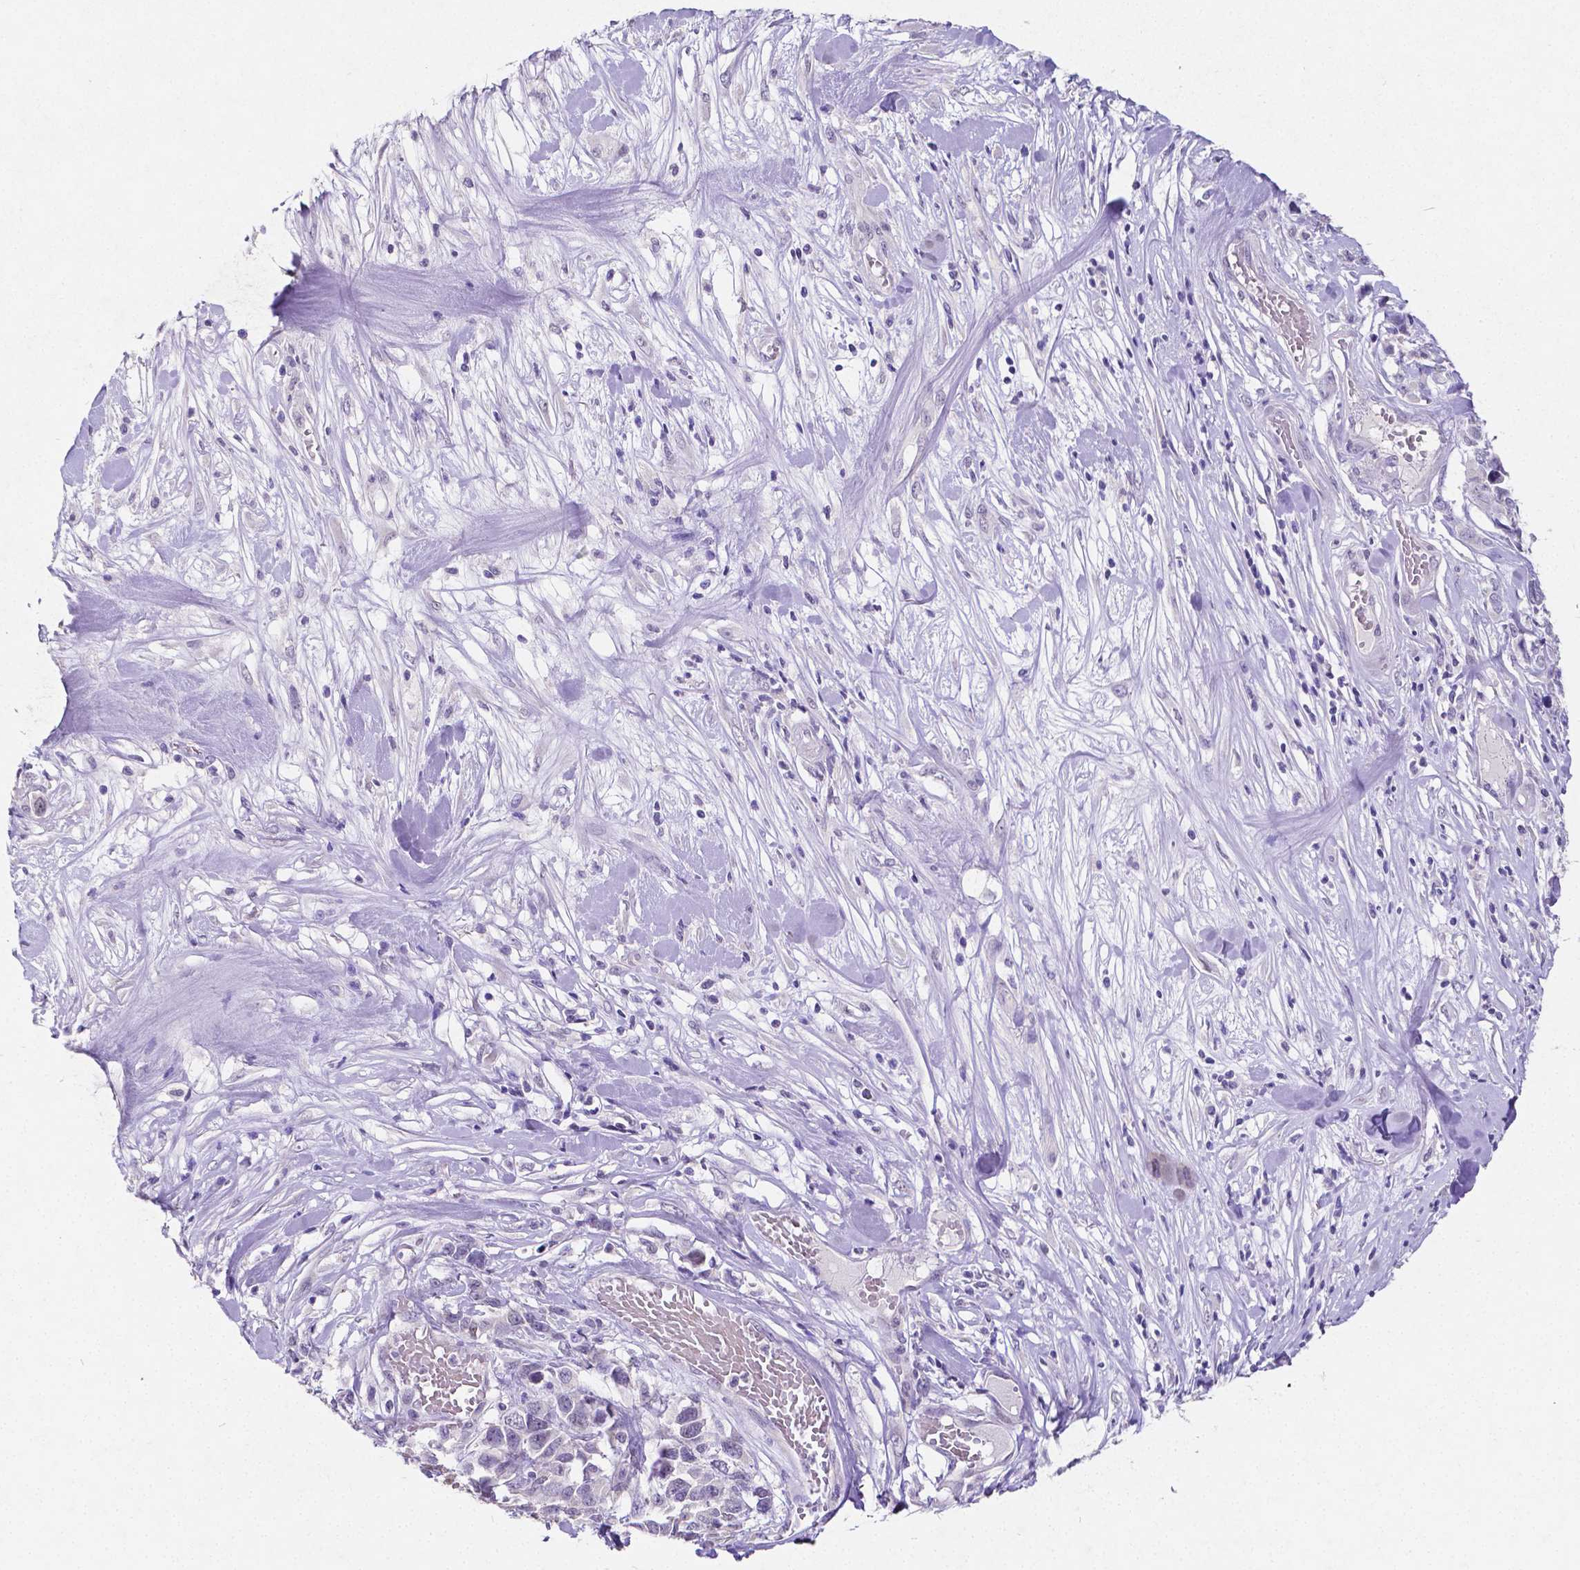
{"staining": {"intensity": "weak", "quantity": "<25%", "location": "nuclear"}, "tissue": "melanoma", "cell_type": "Tumor cells", "image_type": "cancer", "snomed": [{"axis": "morphology", "description": "Malignant melanoma, Metastatic site"}, {"axis": "topography", "description": "Skin"}], "caption": "DAB (3,3'-diaminobenzidine) immunohistochemical staining of human malignant melanoma (metastatic site) demonstrates no significant staining in tumor cells. (IHC, brightfield microscopy, high magnification).", "gene": "SATB2", "patient": {"sex": "male", "age": 84}}